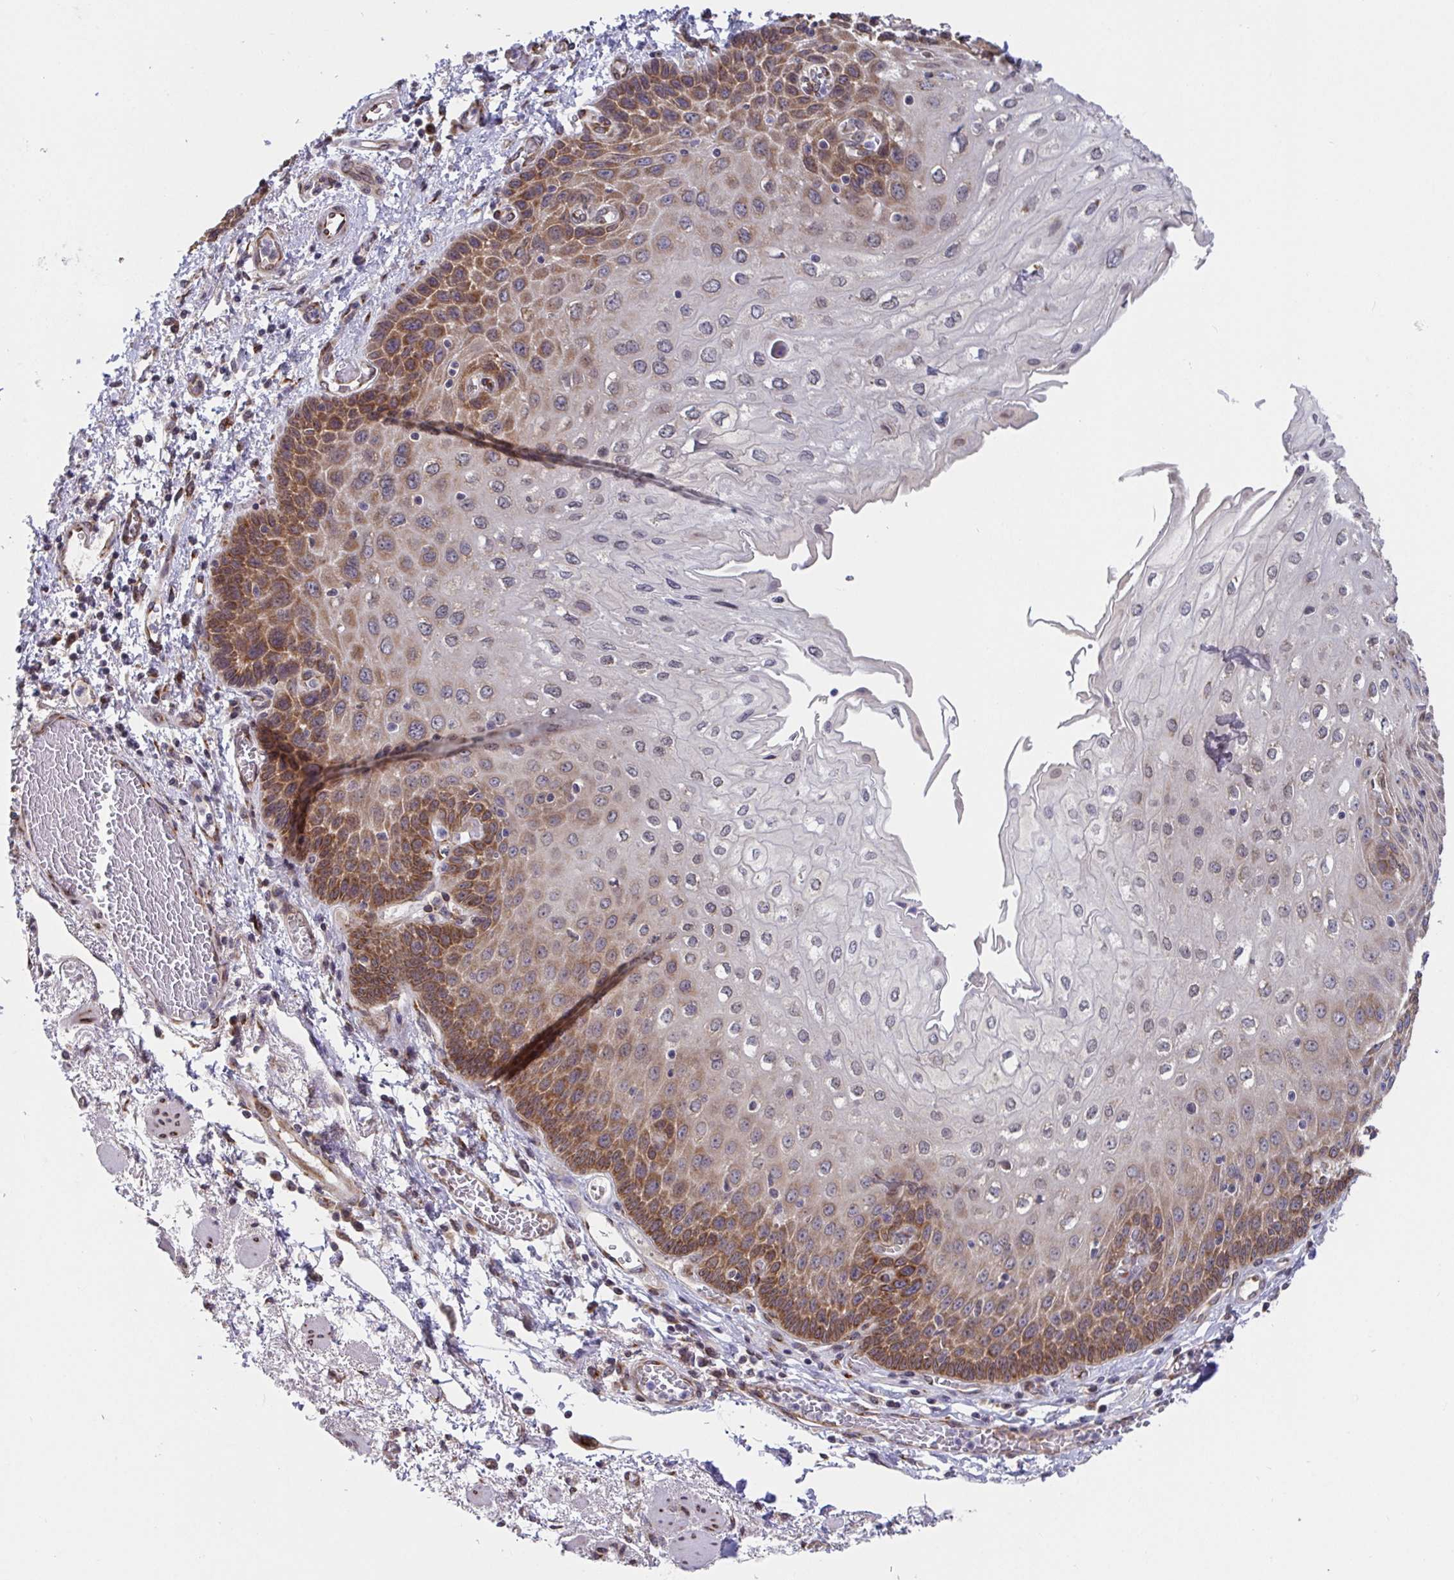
{"staining": {"intensity": "strong", "quantity": "25%-75%", "location": "cytoplasmic/membranous"}, "tissue": "esophagus", "cell_type": "Squamous epithelial cells", "image_type": "normal", "snomed": [{"axis": "morphology", "description": "Normal tissue, NOS"}, {"axis": "morphology", "description": "Adenocarcinoma, NOS"}, {"axis": "topography", "description": "Esophagus"}], "caption": "Immunohistochemistry (DAB) staining of unremarkable esophagus reveals strong cytoplasmic/membranous protein expression in about 25%-75% of squamous epithelial cells. Nuclei are stained in blue.", "gene": "ATP5MJ", "patient": {"sex": "male", "age": 81}}